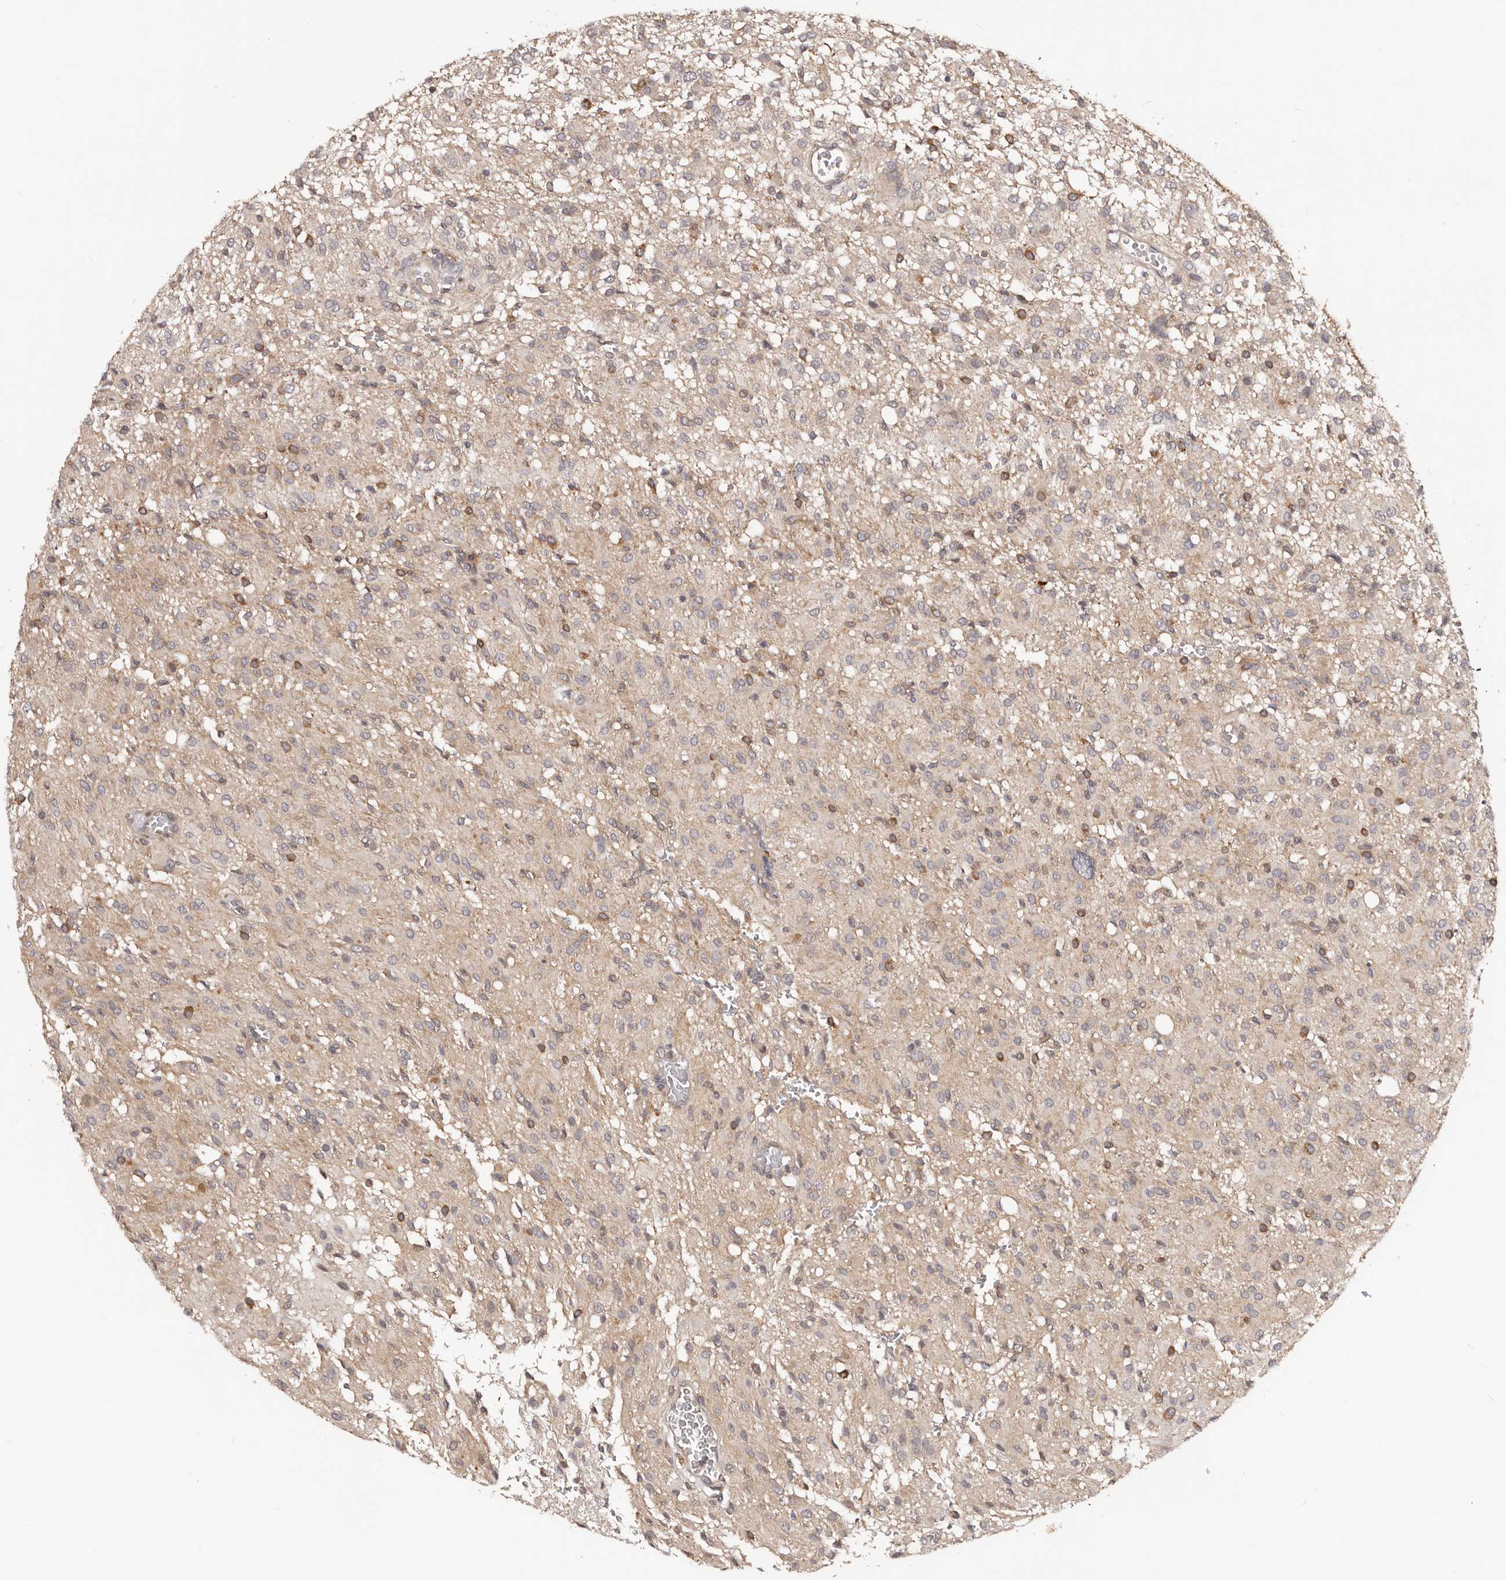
{"staining": {"intensity": "negative", "quantity": "none", "location": "none"}, "tissue": "glioma", "cell_type": "Tumor cells", "image_type": "cancer", "snomed": [{"axis": "morphology", "description": "Glioma, malignant, High grade"}, {"axis": "topography", "description": "Brain"}], "caption": "Human glioma stained for a protein using immunohistochemistry (IHC) displays no positivity in tumor cells.", "gene": "MDP1", "patient": {"sex": "female", "age": 59}}